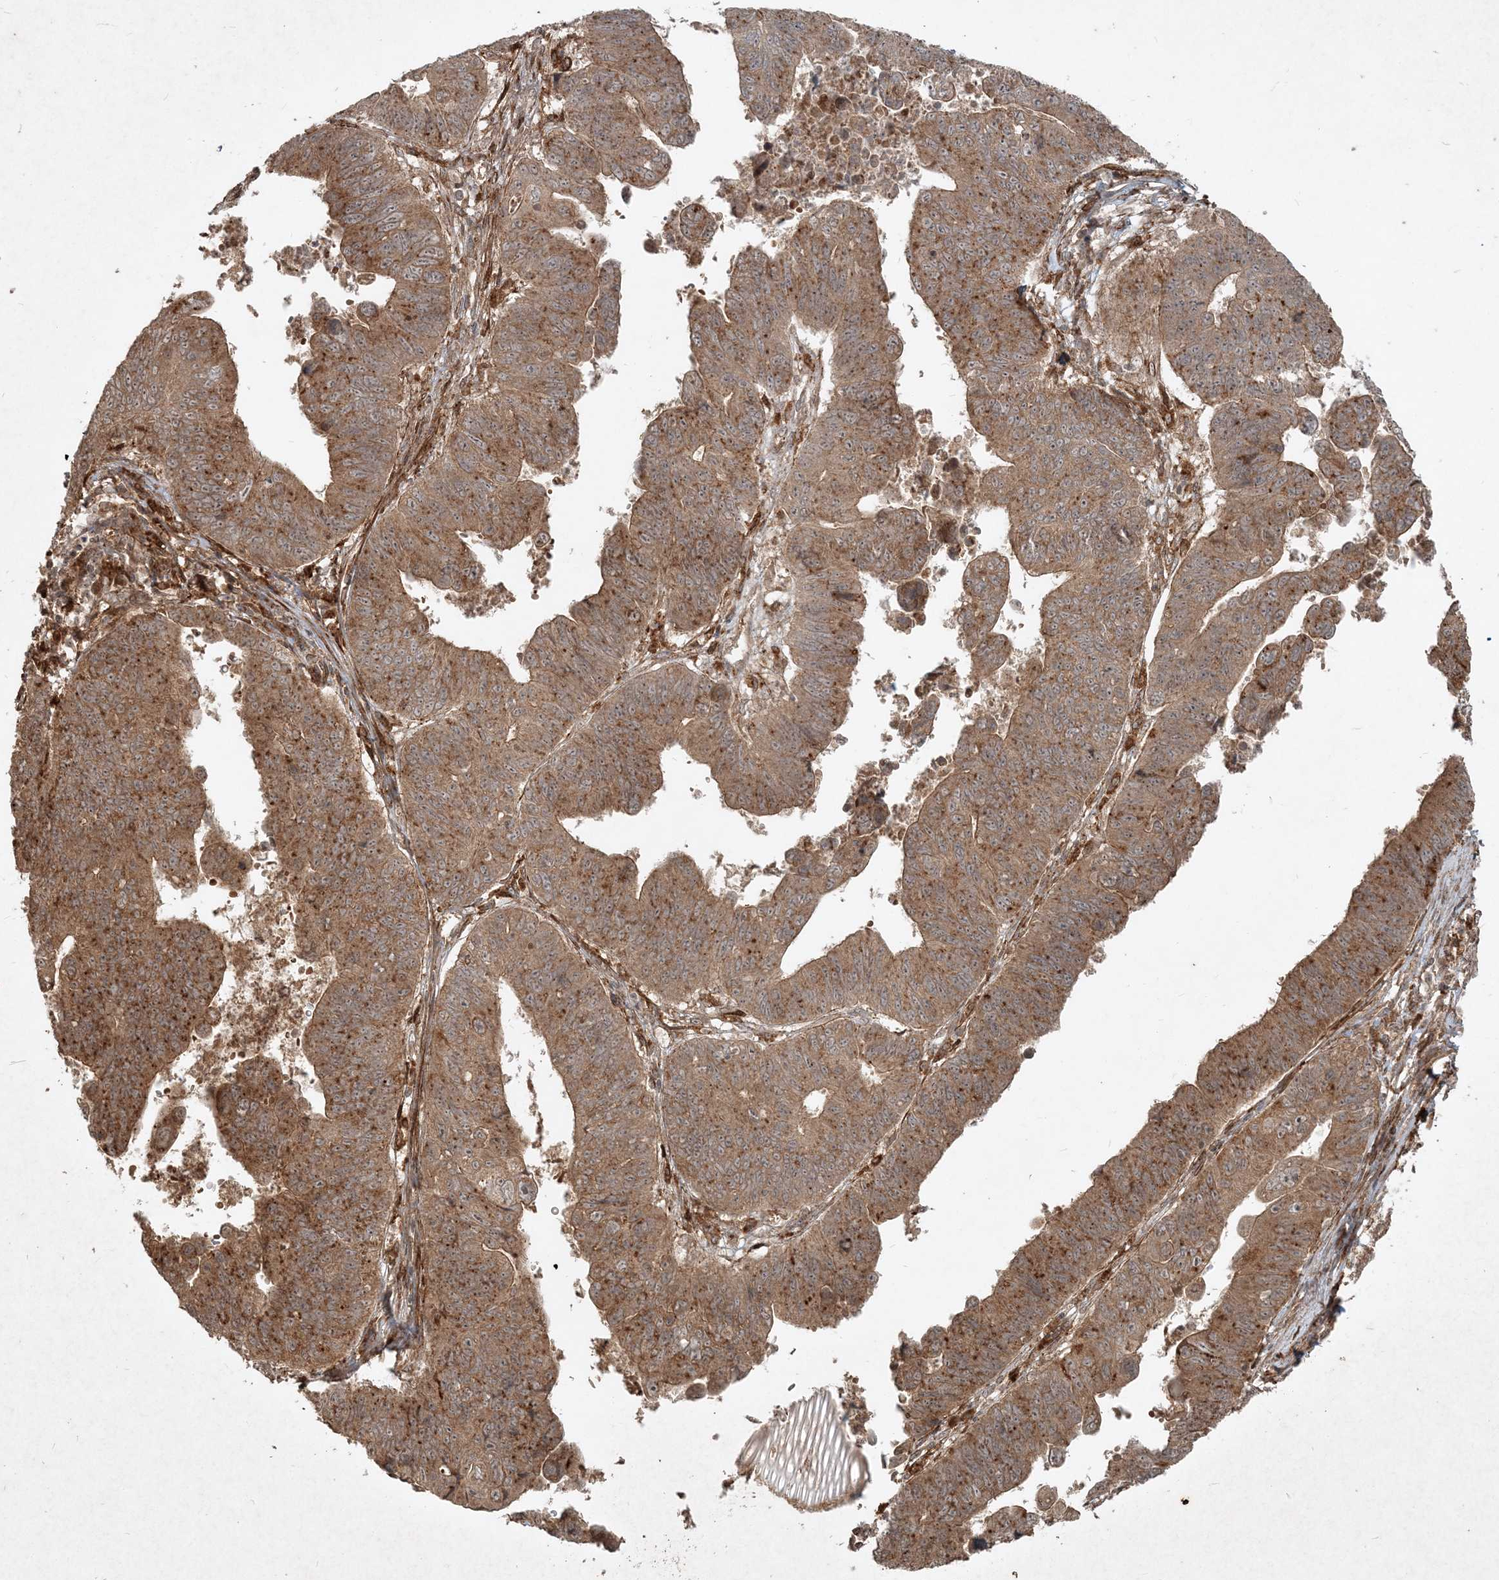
{"staining": {"intensity": "moderate", "quantity": ">75%", "location": "cytoplasmic/membranous"}, "tissue": "stomach cancer", "cell_type": "Tumor cells", "image_type": "cancer", "snomed": [{"axis": "morphology", "description": "Adenocarcinoma, NOS"}, {"axis": "topography", "description": "Stomach"}], "caption": "IHC photomicrograph of neoplastic tissue: human stomach cancer (adenocarcinoma) stained using immunohistochemistry exhibits medium levels of moderate protein expression localized specifically in the cytoplasmic/membranous of tumor cells, appearing as a cytoplasmic/membranous brown color.", "gene": "NARS1", "patient": {"sex": "male", "age": 59}}